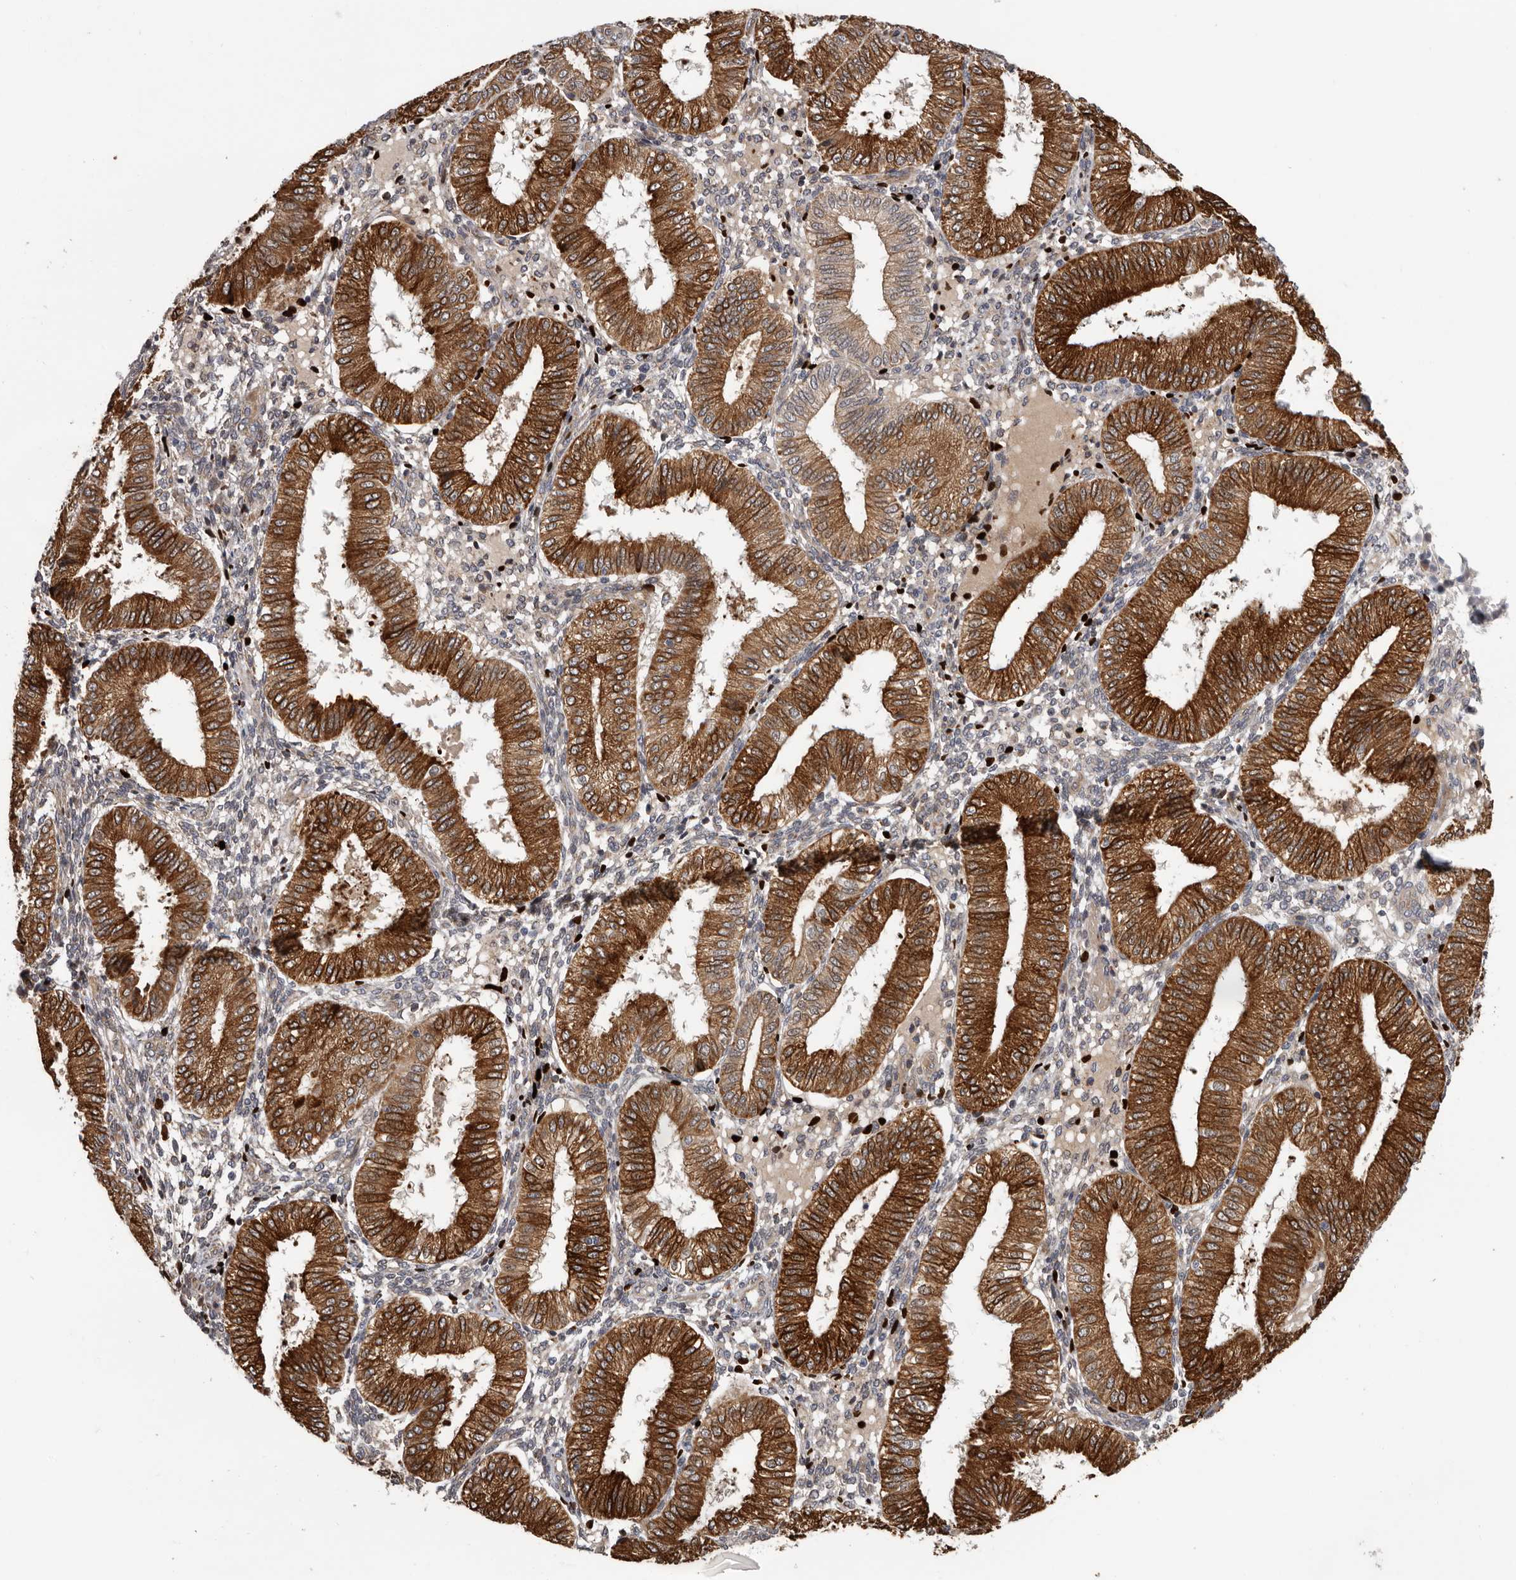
{"staining": {"intensity": "negative", "quantity": "none", "location": "none"}, "tissue": "endometrium", "cell_type": "Cells in endometrial stroma", "image_type": "normal", "snomed": [{"axis": "morphology", "description": "Normal tissue, NOS"}, {"axis": "topography", "description": "Endometrium"}], "caption": "Protein analysis of unremarkable endometrium displays no significant staining in cells in endometrial stroma. The staining is performed using DAB brown chromogen with nuclei counter-stained in using hematoxylin.", "gene": "MTF1", "patient": {"sex": "female", "age": 39}}